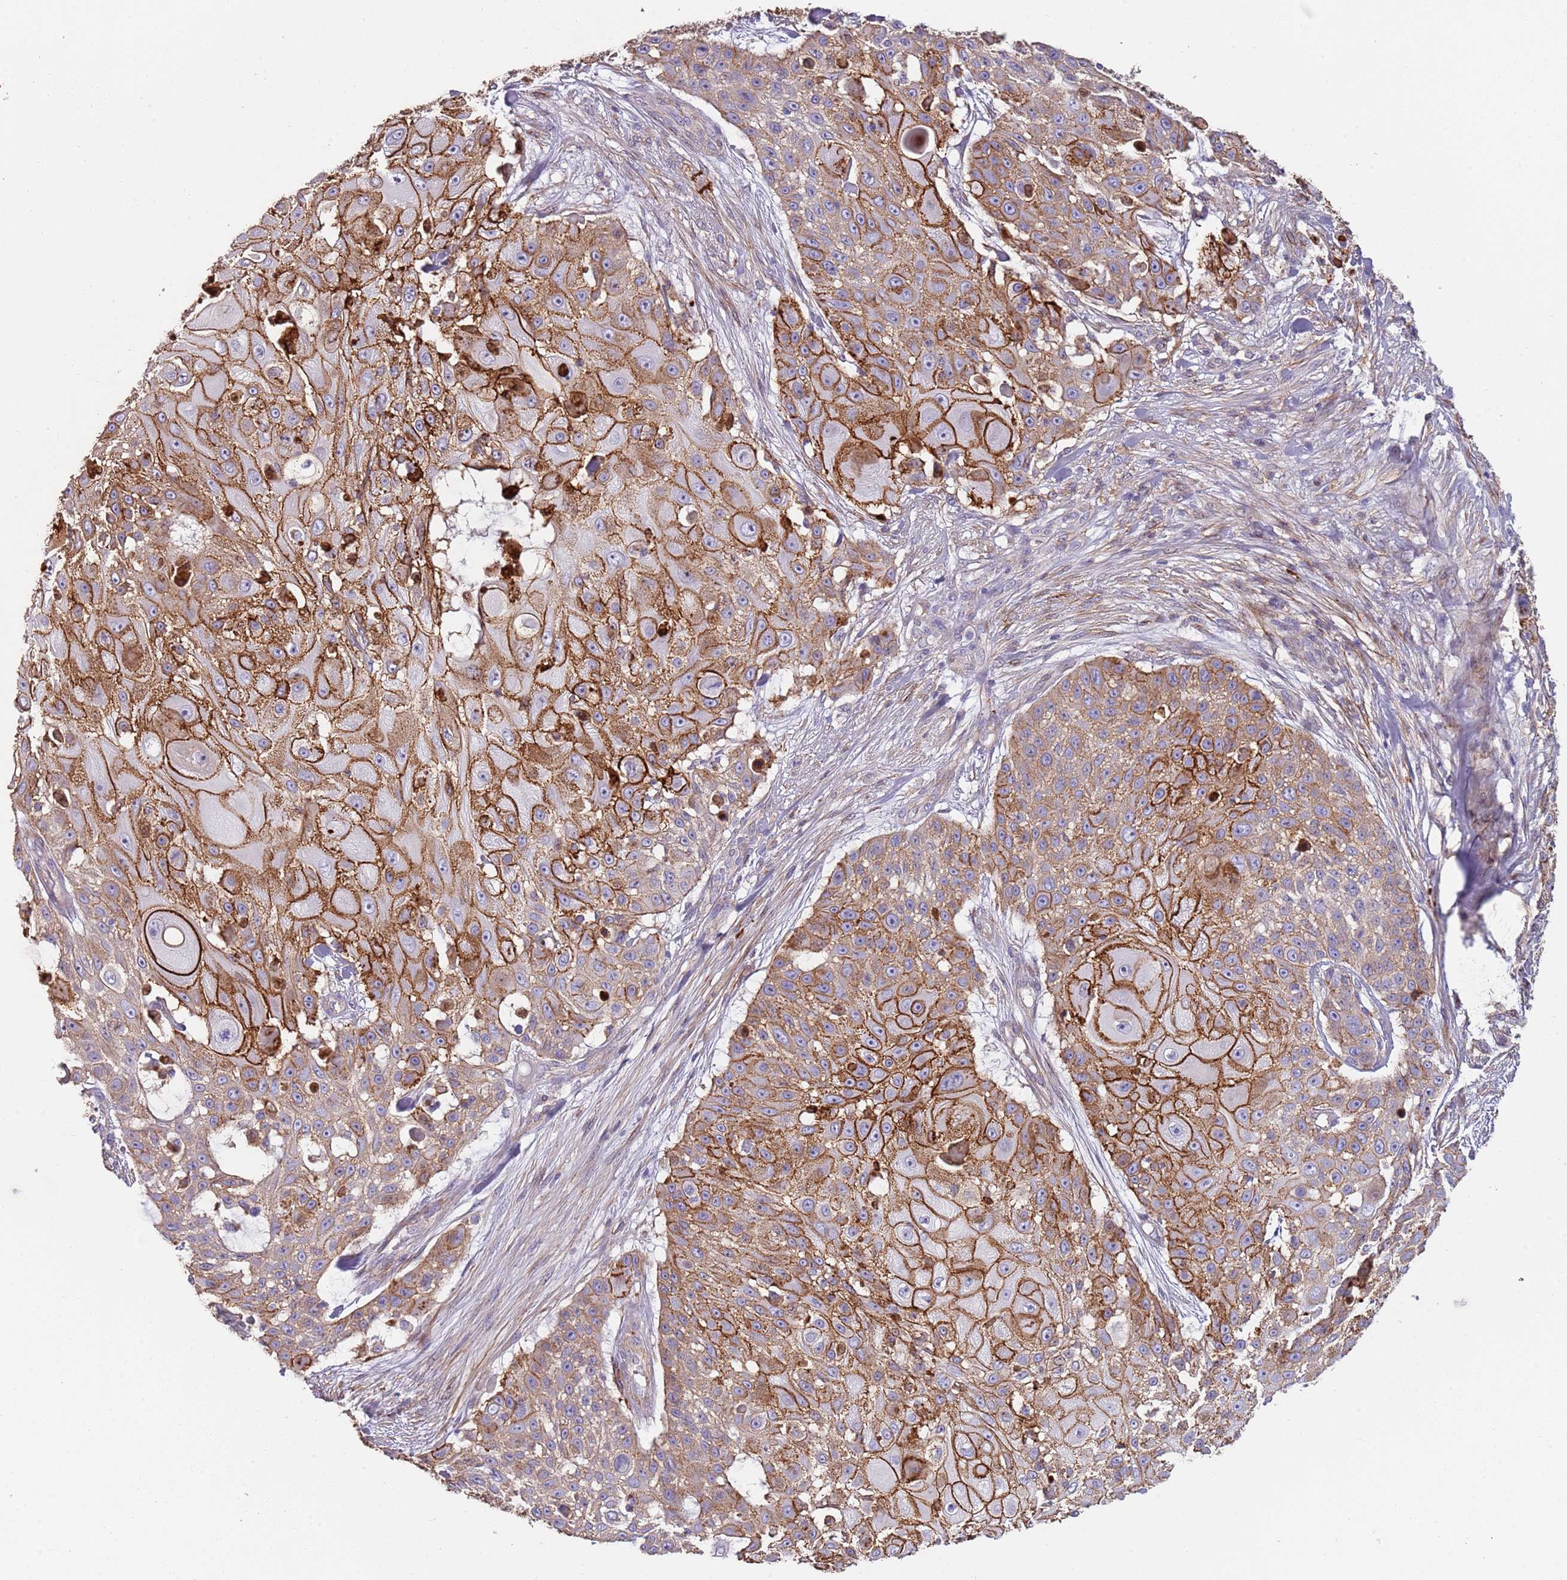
{"staining": {"intensity": "moderate", "quantity": ">75%", "location": "cytoplasmic/membranous"}, "tissue": "skin cancer", "cell_type": "Tumor cells", "image_type": "cancer", "snomed": [{"axis": "morphology", "description": "Squamous cell carcinoma, NOS"}, {"axis": "topography", "description": "Skin"}], "caption": "DAB immunohistochemical staining of skin cancer displays moderate cytoplasmic/membranous protein positivity in about >75% of tumor cells. The staining was performed using DAB to visualize the protein expression in brown, while the nuclei were stained in blue with hematoxylin (Magnification: 20x).", "gene": "NBPF3", "patient": {"sex": "female", "age": 86}}